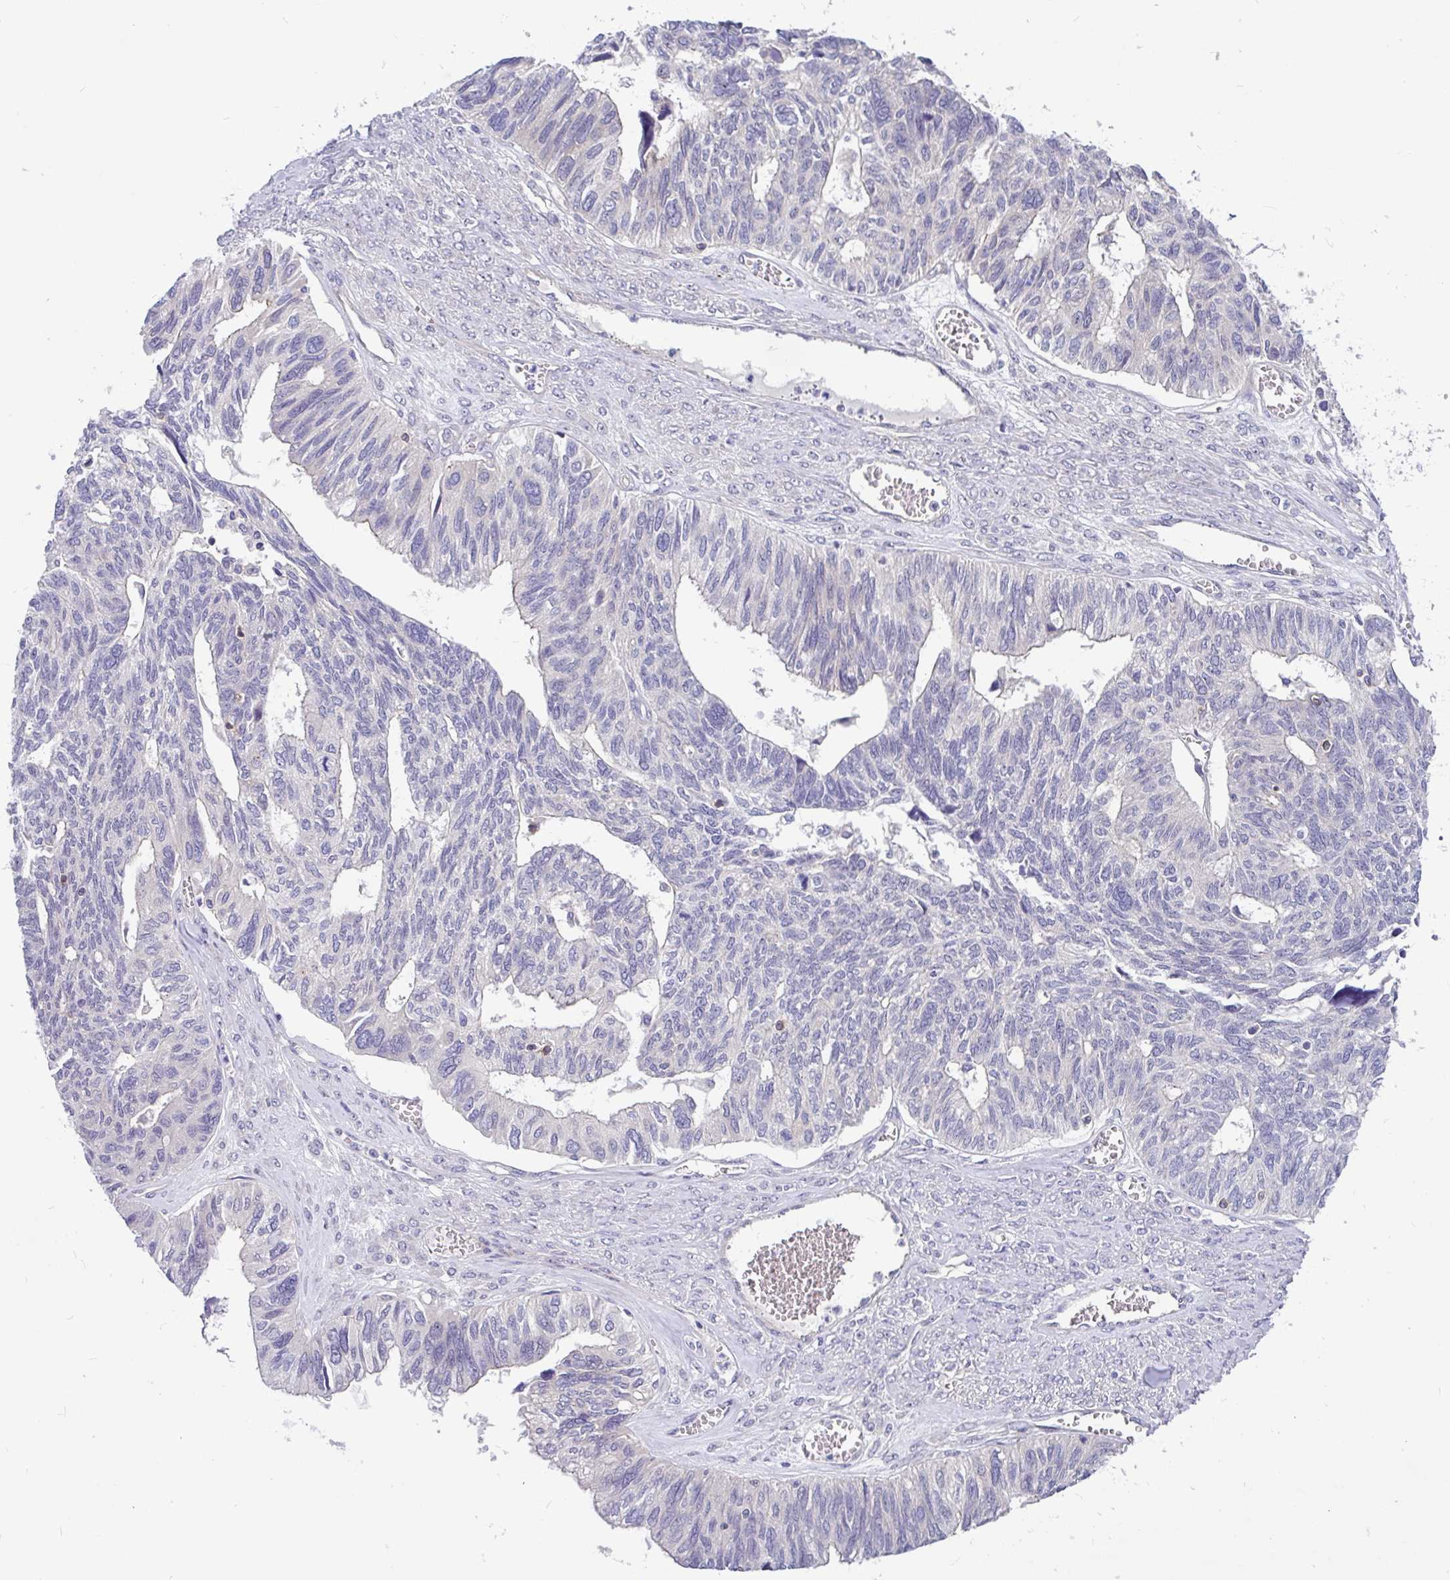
{"staining": {"intensity": "negative", "quantity": "none", "location": "none"}, "tissue": "ovarian cancer", "cell_type": "Tumor cells", "image_type": "cancer", "snomed": [{"axis": "morphology", "description": "Cystadenocarcinoma, serous, NOS"}, {"axis": "topography", "description": "Ovary"}], "caption": "Tumor cells show no significant positivity in ovarian cancer. The staining was performed using DAB (3,3'-diaminobenzidine) to visualize the protein expression in brown, while the nuclei were stained in blue with hematoxylin (Magnification: 20x).", "gene": "LRRC26", "patient": {"sex": "female", "age": 79}}